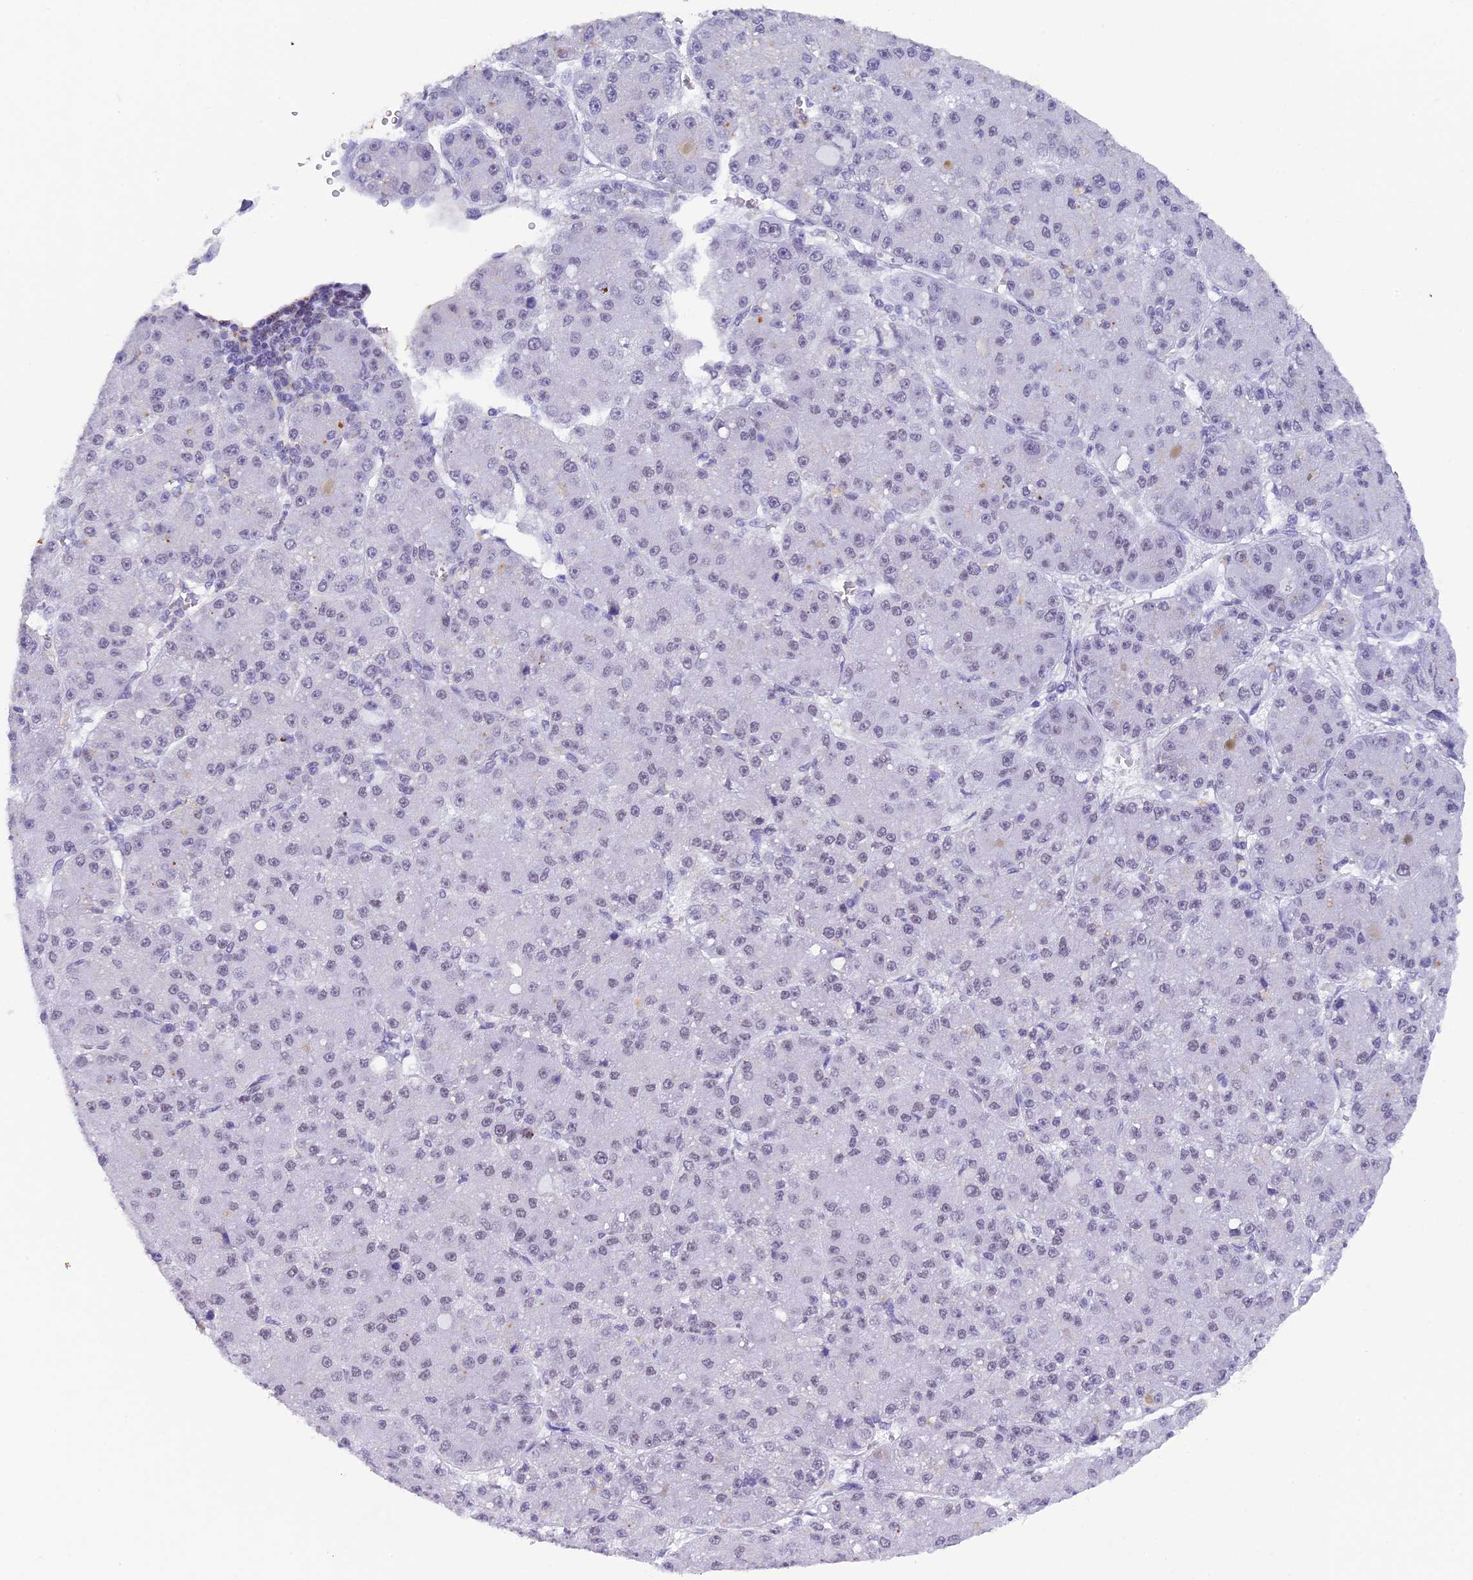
{"staining": {"intensity": "negative", "quantity": "none", "location": "none"}, "tissue": "liver cancer", "cell_type": "Tumor cells", "image_type": "cancer", "snomed": [{"axis": "morphology", "description": "Carcinoma, Hepatocellular, NOS"}, {"axis": "topography", "description": "Liver"}], "caption": "DAB (3,3'-diaminobenzidine) immunohistochemical staining of liver cancer (hepatocellular carcinoma) reveals no significant staining in tumor cells. (DAB immunohistochemistry (IHC), high magnification).", "gene": "TFAM", "patient": {"sex": "male", "age": 67}}